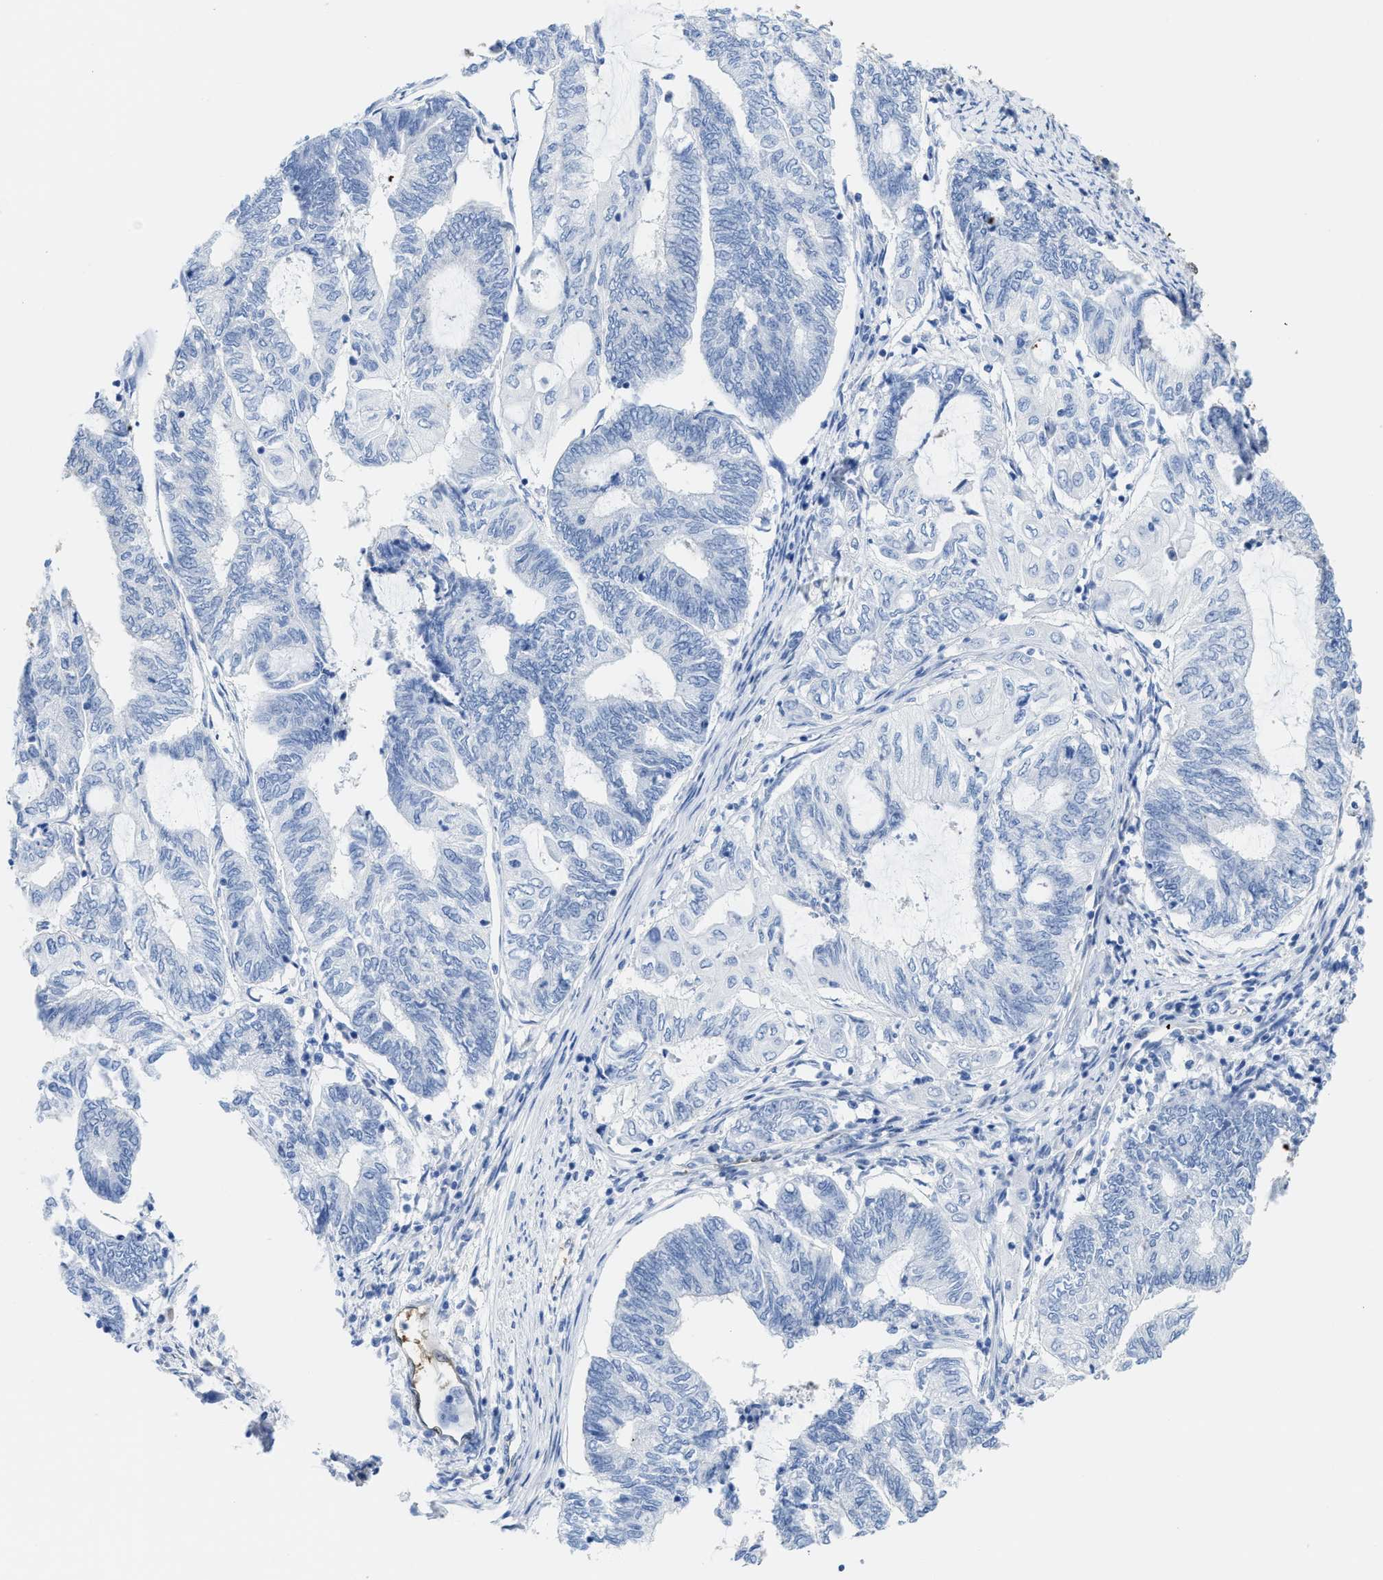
{"staining": {"intensity": "negative", "quantity": "none", "location": "none"}, "tissue": "endometrial cancer", "cell_type": "Tumor cells", "image_type": "cancer", "snomed": [{"axis": "morphology", "description": "Adenocarcinoma, NOS"}, {"axis": "topography", "description": "Uterus"}, {"axis": "topography", "description": "Endometrium"}], "caption": "High magnification brightfield microscopy of endometrial cancer stained with DAB (3,3'-diaminobenzidine) (brown) and counterstained with hematoxylin (blue): tumor cells show no significant expression.", "gene": "ASS1", "patient": {"sex": "female", "age": 70}}